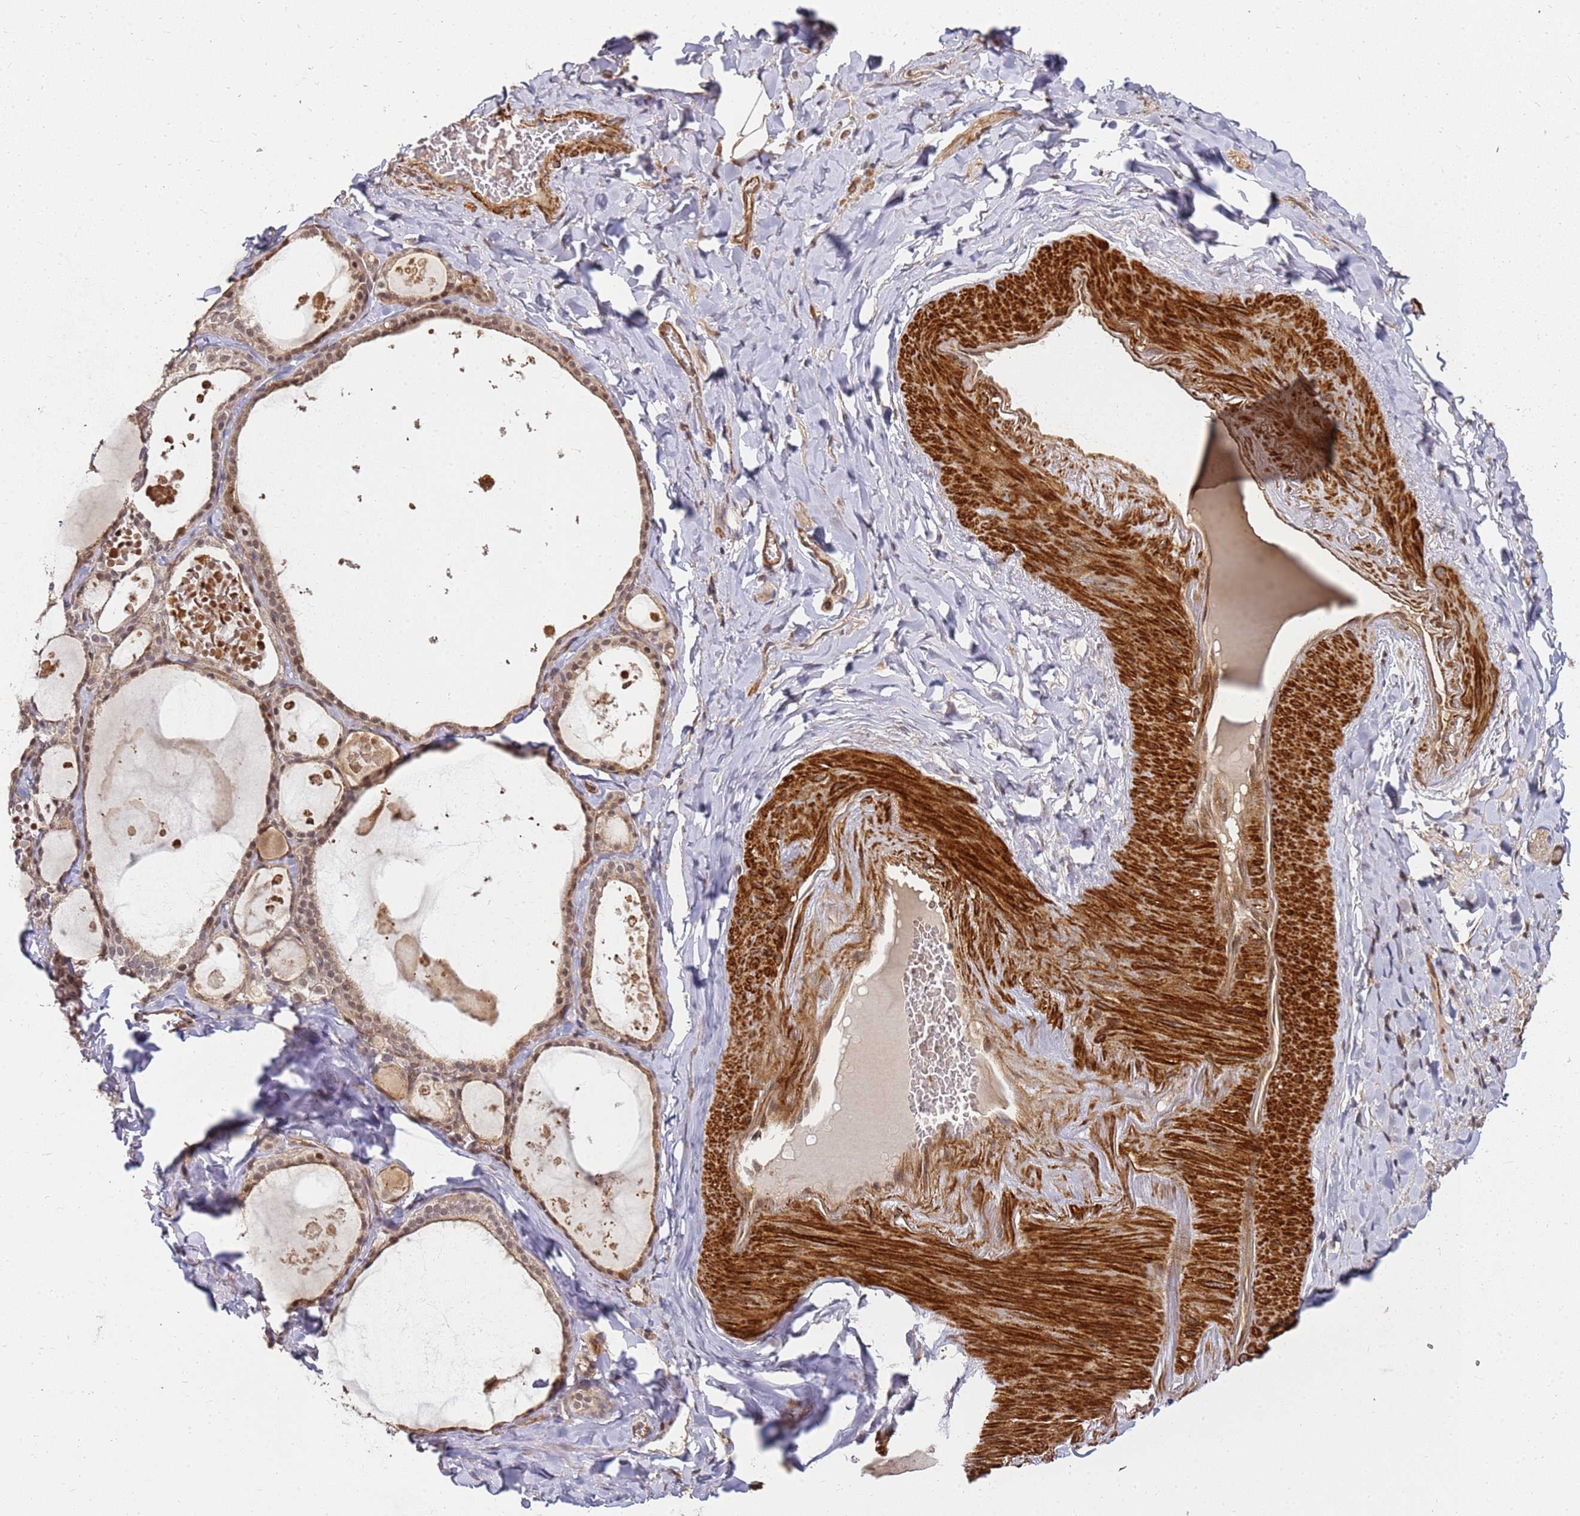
{"staining": {"intensity": "moderate", "quantity": ">75%", "location": "cytoplasmic/membranous,nuclear"}, "tissue": "thyroid gland", "cell_type": "Glandular cells", "image_type": "normal", "snomed": [{"axis": "morphology", "description": "Normal tissue, NOS"}, {"axis": "topography", "description": "Thyroid gland"}], "caption": "DAB immunohistochemical staining of normal thyroid gland demonstrates moderate cytoplasmic/membranous,nuclear protein positivity in approximately >75% of glandular cells. (DAB = brown stain, brightfield microscopy at high magnification).", "gene": "ST18", "patient": {"sex": "male", "age": 56}}